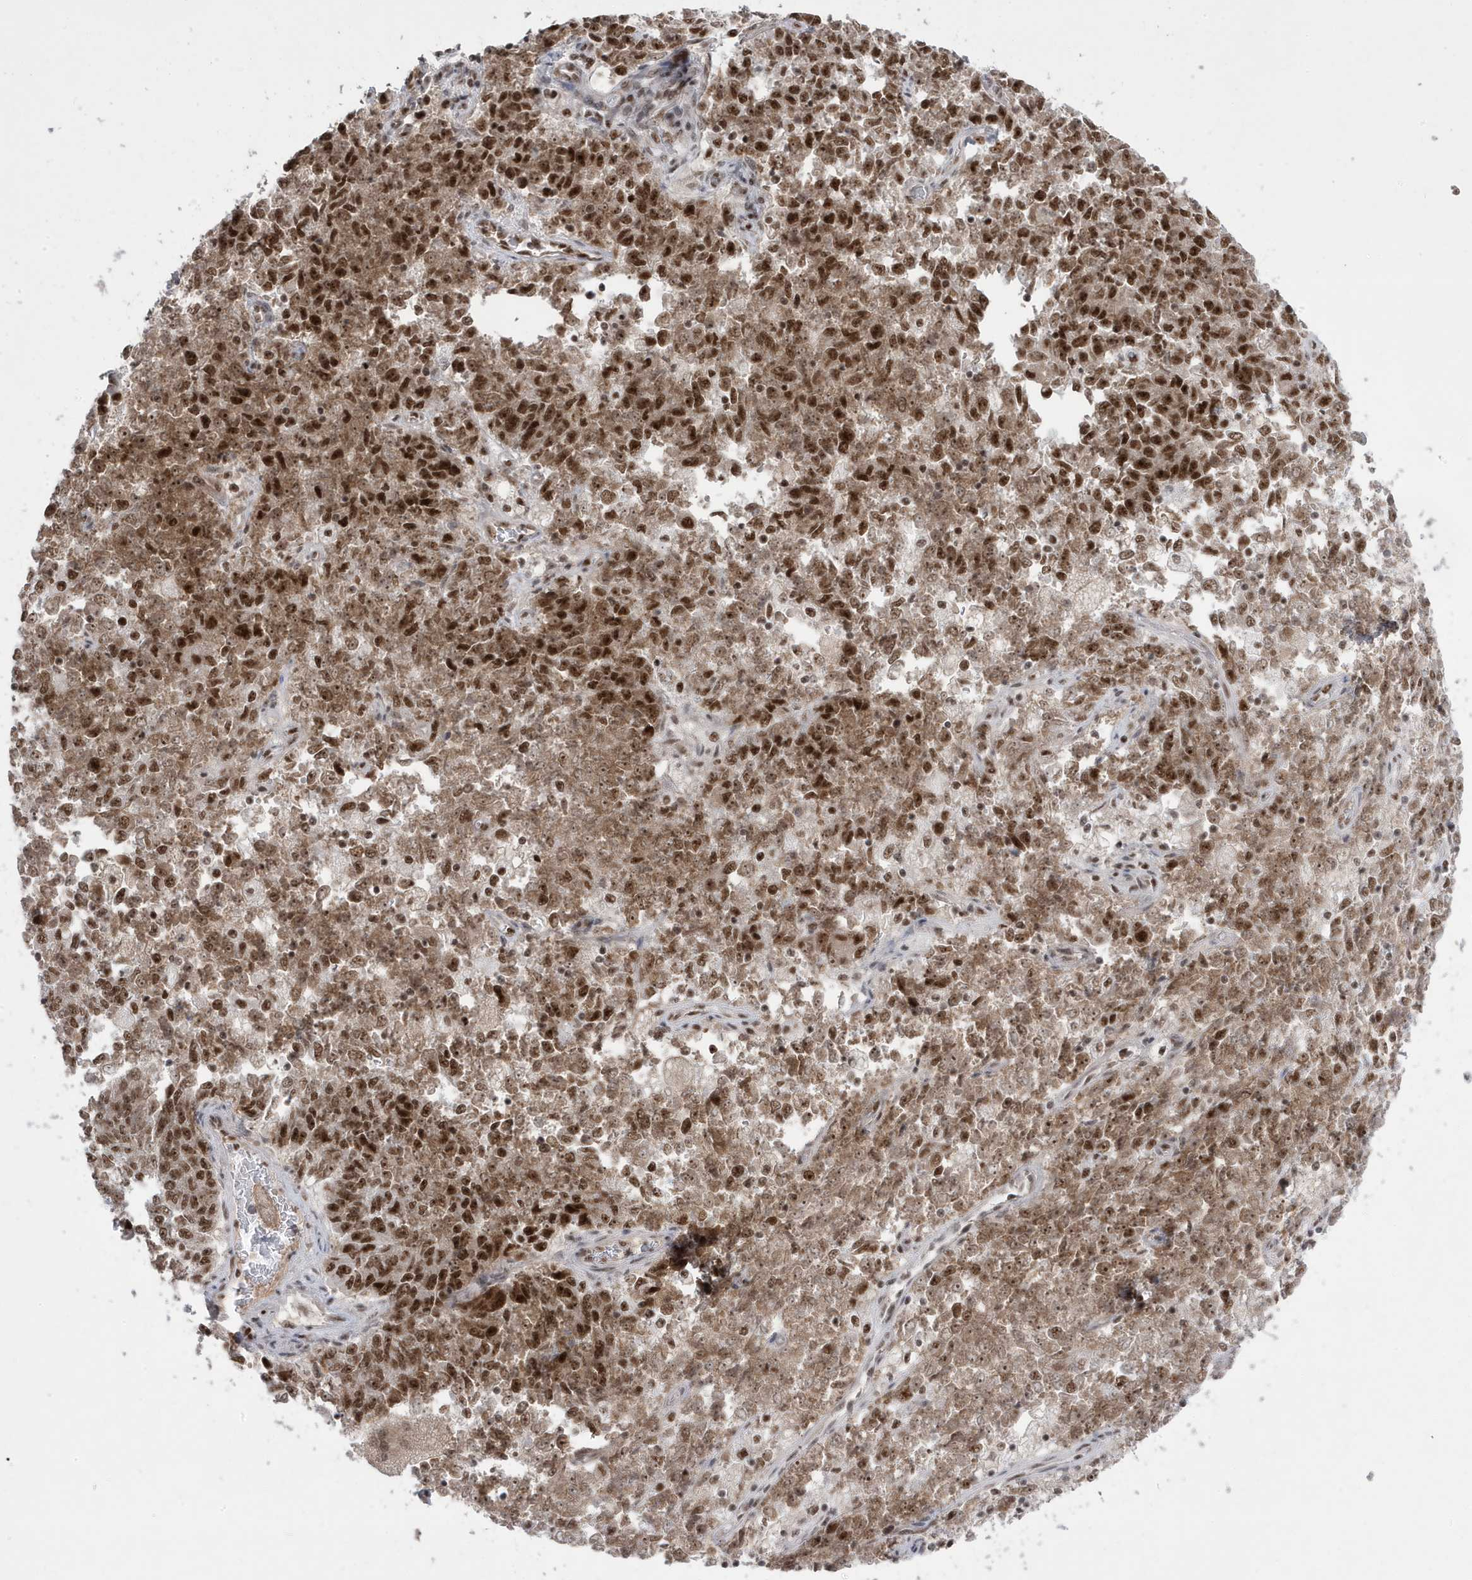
{"staining": {"intensity": "strong", "quantity": ">75%", "location": "cytoplasmic/membranous,nuclear"}, "tissue": "endometrial cancer", "cell_type": "Tumor cells", "image_type": "cancer", "snomed": [{"axis": "morphology", "description": "Adenocarcinoma, NOS"}, {"axis": "topography", "description": "Endometrium"}], "caption": "Protein staining of endometrial cancer tissue demonstrates strong cytoplasmic/membranous and nuclear expression in about >75% of tumor cells.", "gene": "MTREX", "patient": {"sex": "female", "age": 80}}